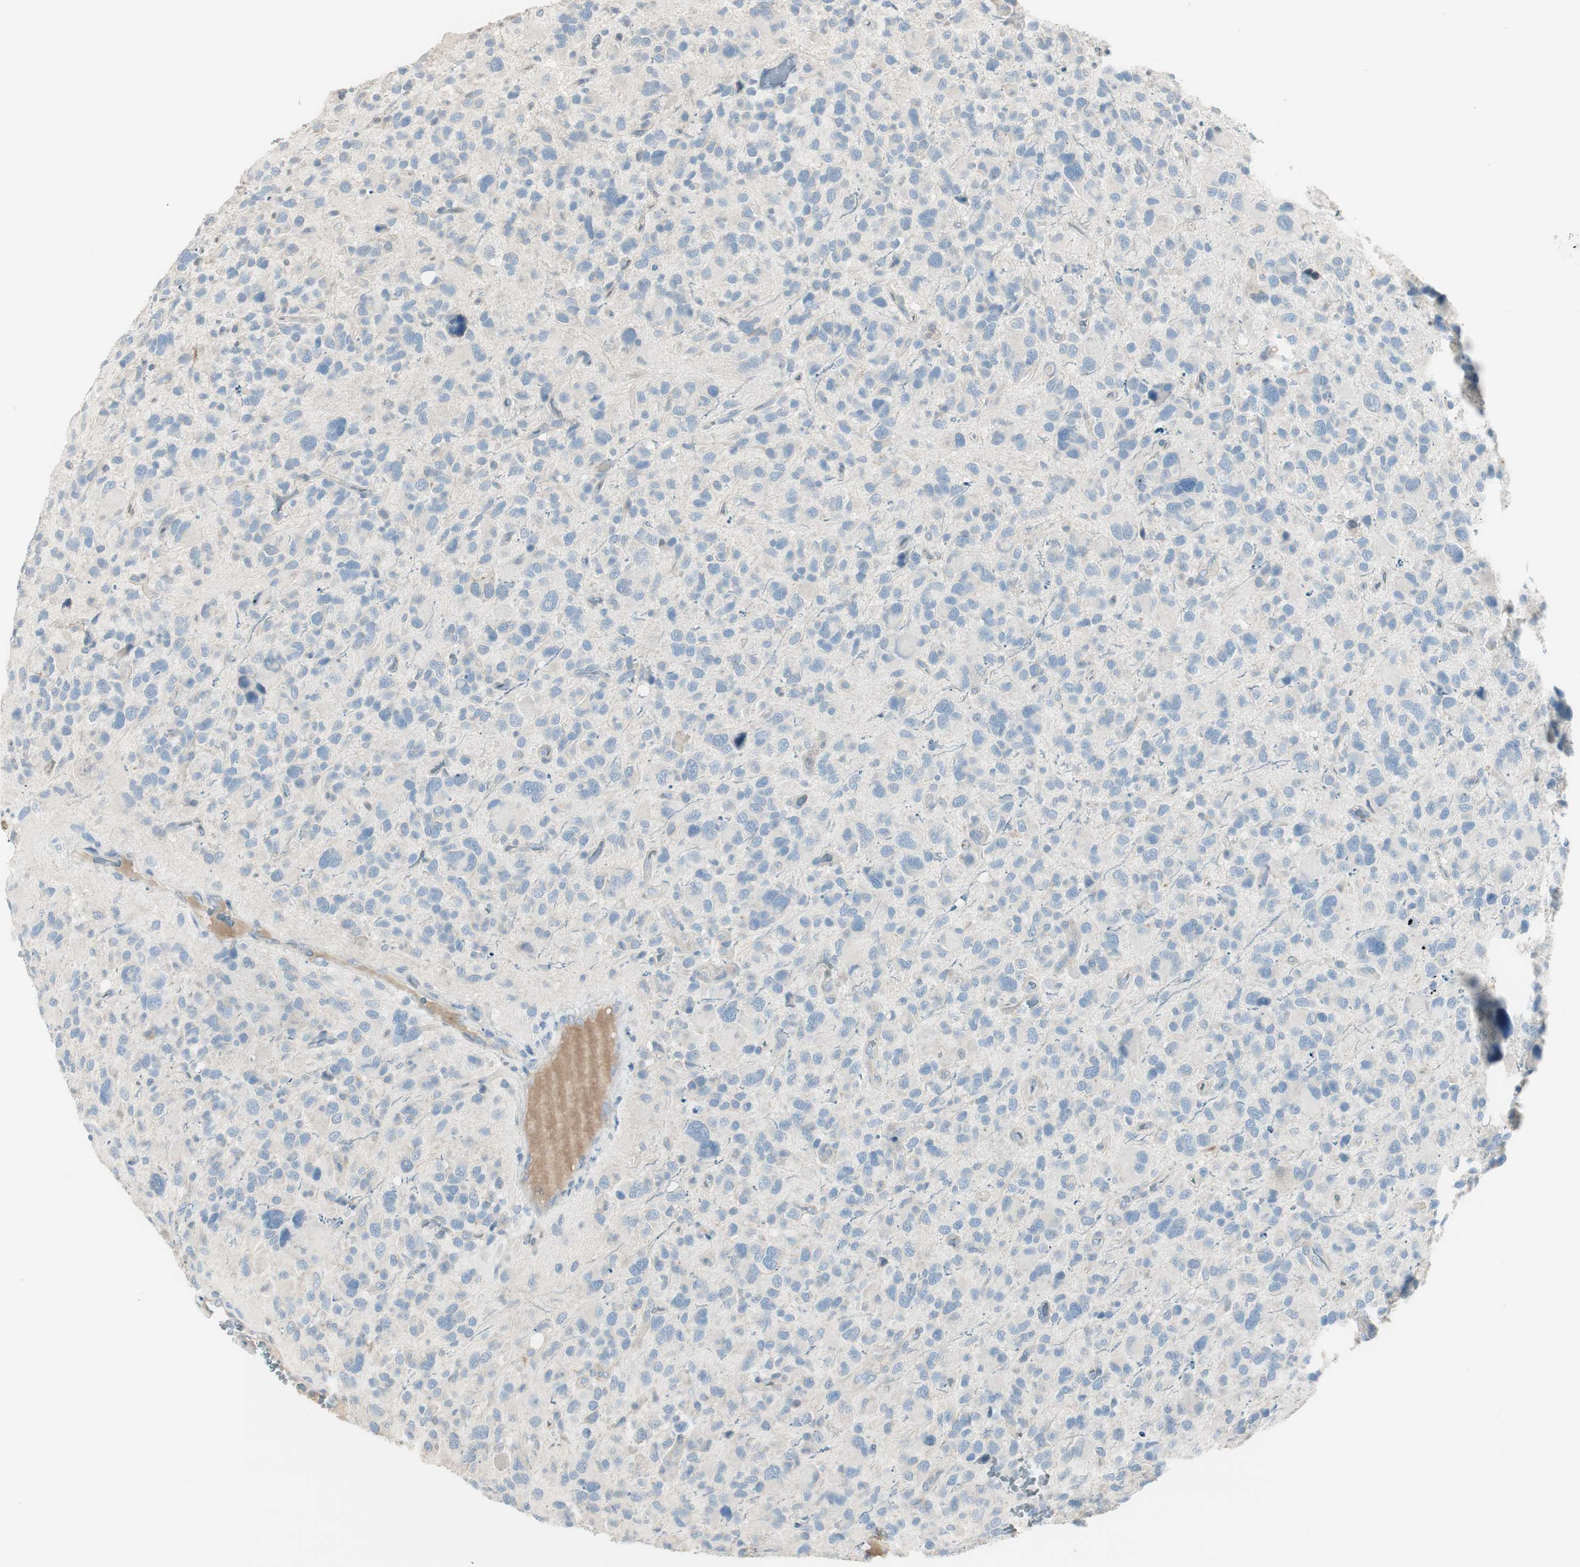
{"staining": {"intensity": "negative", "quantity": "none", "location": "none"}, "tissue": "glioma", "cell_type": "Tumor cells", "image_type": "cancer", "snomed": [{"axis": "morphology", "description": "Glioma, malignant, High grade"}, {"axis": "topography", "description": "Brain"}], "caption": "A high-resolution histopathology image shows immunohistochemistry (IHC) staining of malignant high-grade glioma, which shows no significant expression in tumor cells. (DAB (3,3'-diaminobenzidine) immunohistochemistry with hematoxylin counter stain).", "gene": "EVA1A", "patient": {"sex": "male", "age": 48}}